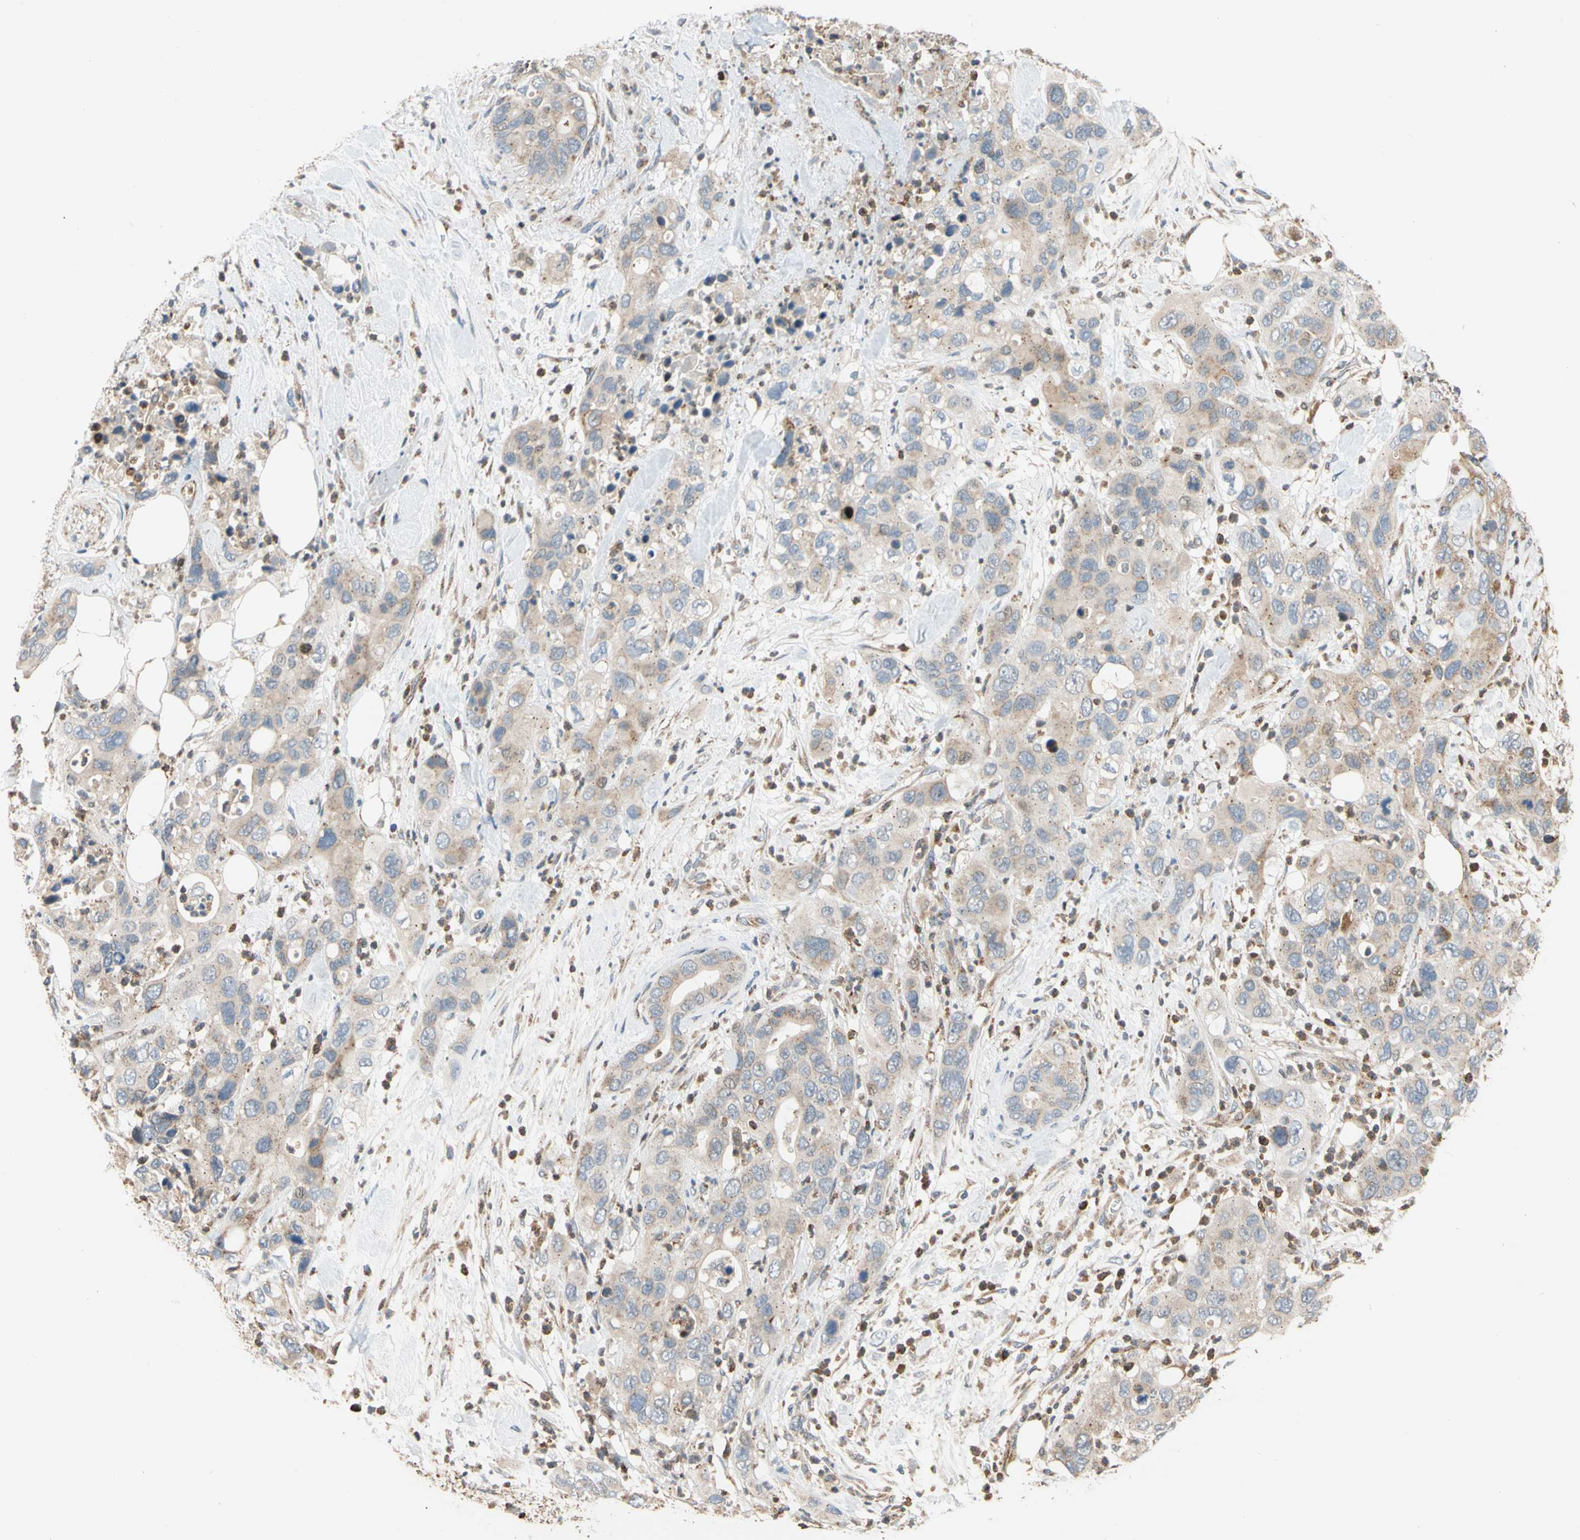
{"staining": {"intensity": "weak", "quantity": "<25%", "location": "cytoplasmic/membranous"}, "tissue": "pancreatic cancer", "cell_type": "Tumor cells", "image_type": "cancer", "snomed": [{"axis": "morphology", "description": "Adenocarcinoma, NOS"}, {"axis": "topography", "description": "Pancreas"}], "caption": "High magnification brightfield microscopy of pancreatic cancer stained with DAB (3,3'-diaminobenzidine) (brown) and counterstained with hematoxylin (blue): tumor cells show no significant positivity.", "gene": "IP6K2", "patient": {"sex": "female", "age": 71}}